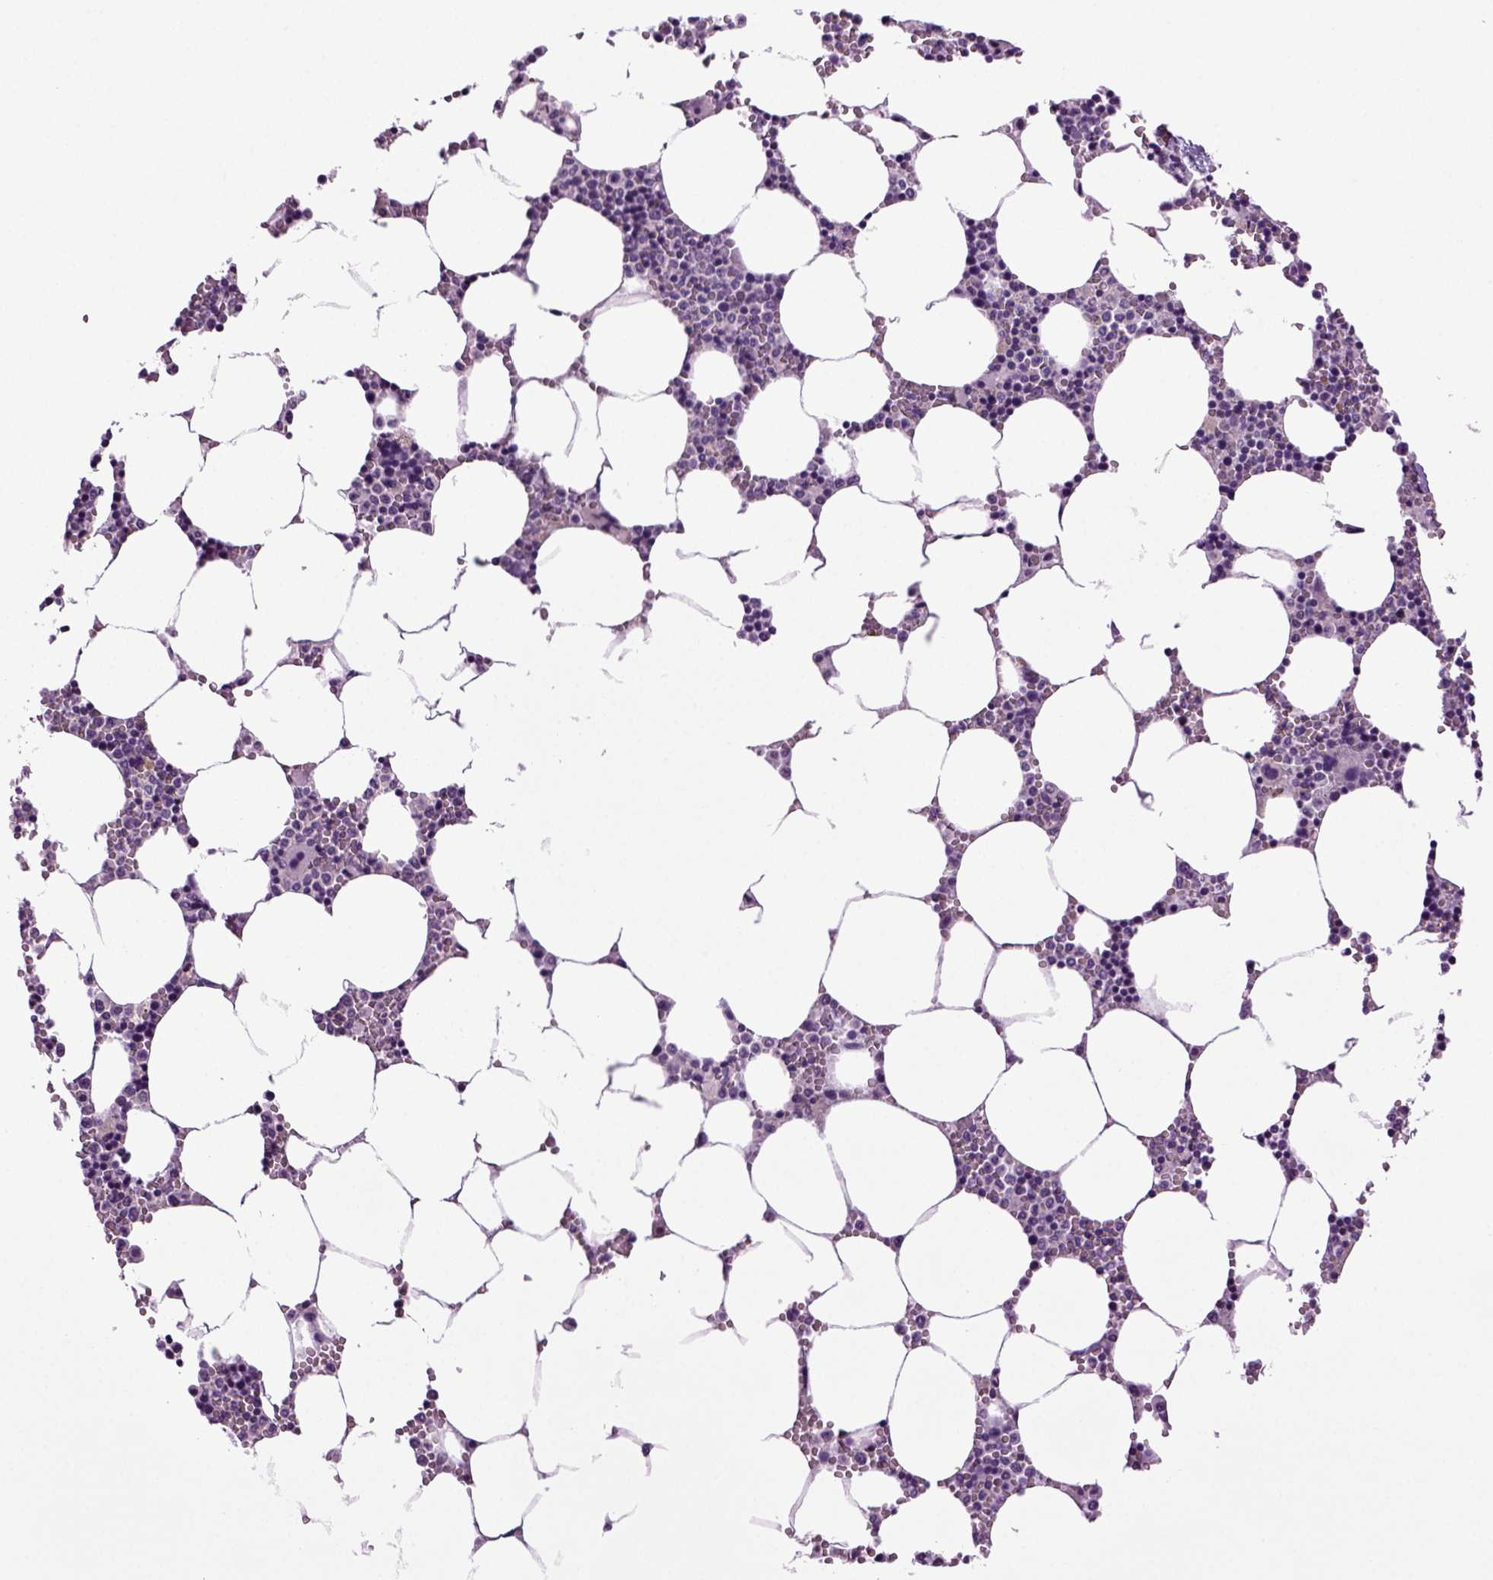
{"staining": {"intensity": "negative", "quantity": "none", "location": "none"}, "tissue": "bone marrow", "cell_type": "Hematopoietic cells", "image_type": "normal", "snomed": [{"axis": "morphology", "description": "Normal tissue, NOS"}, {"axis": "topography", "description": "Bone marrow"}], "caption": "Image shows no protein expression in hematopoietic cells of benign bone marrow.", "gene": "PLCH2", "patient": {"sex": "female", "age": 64}}